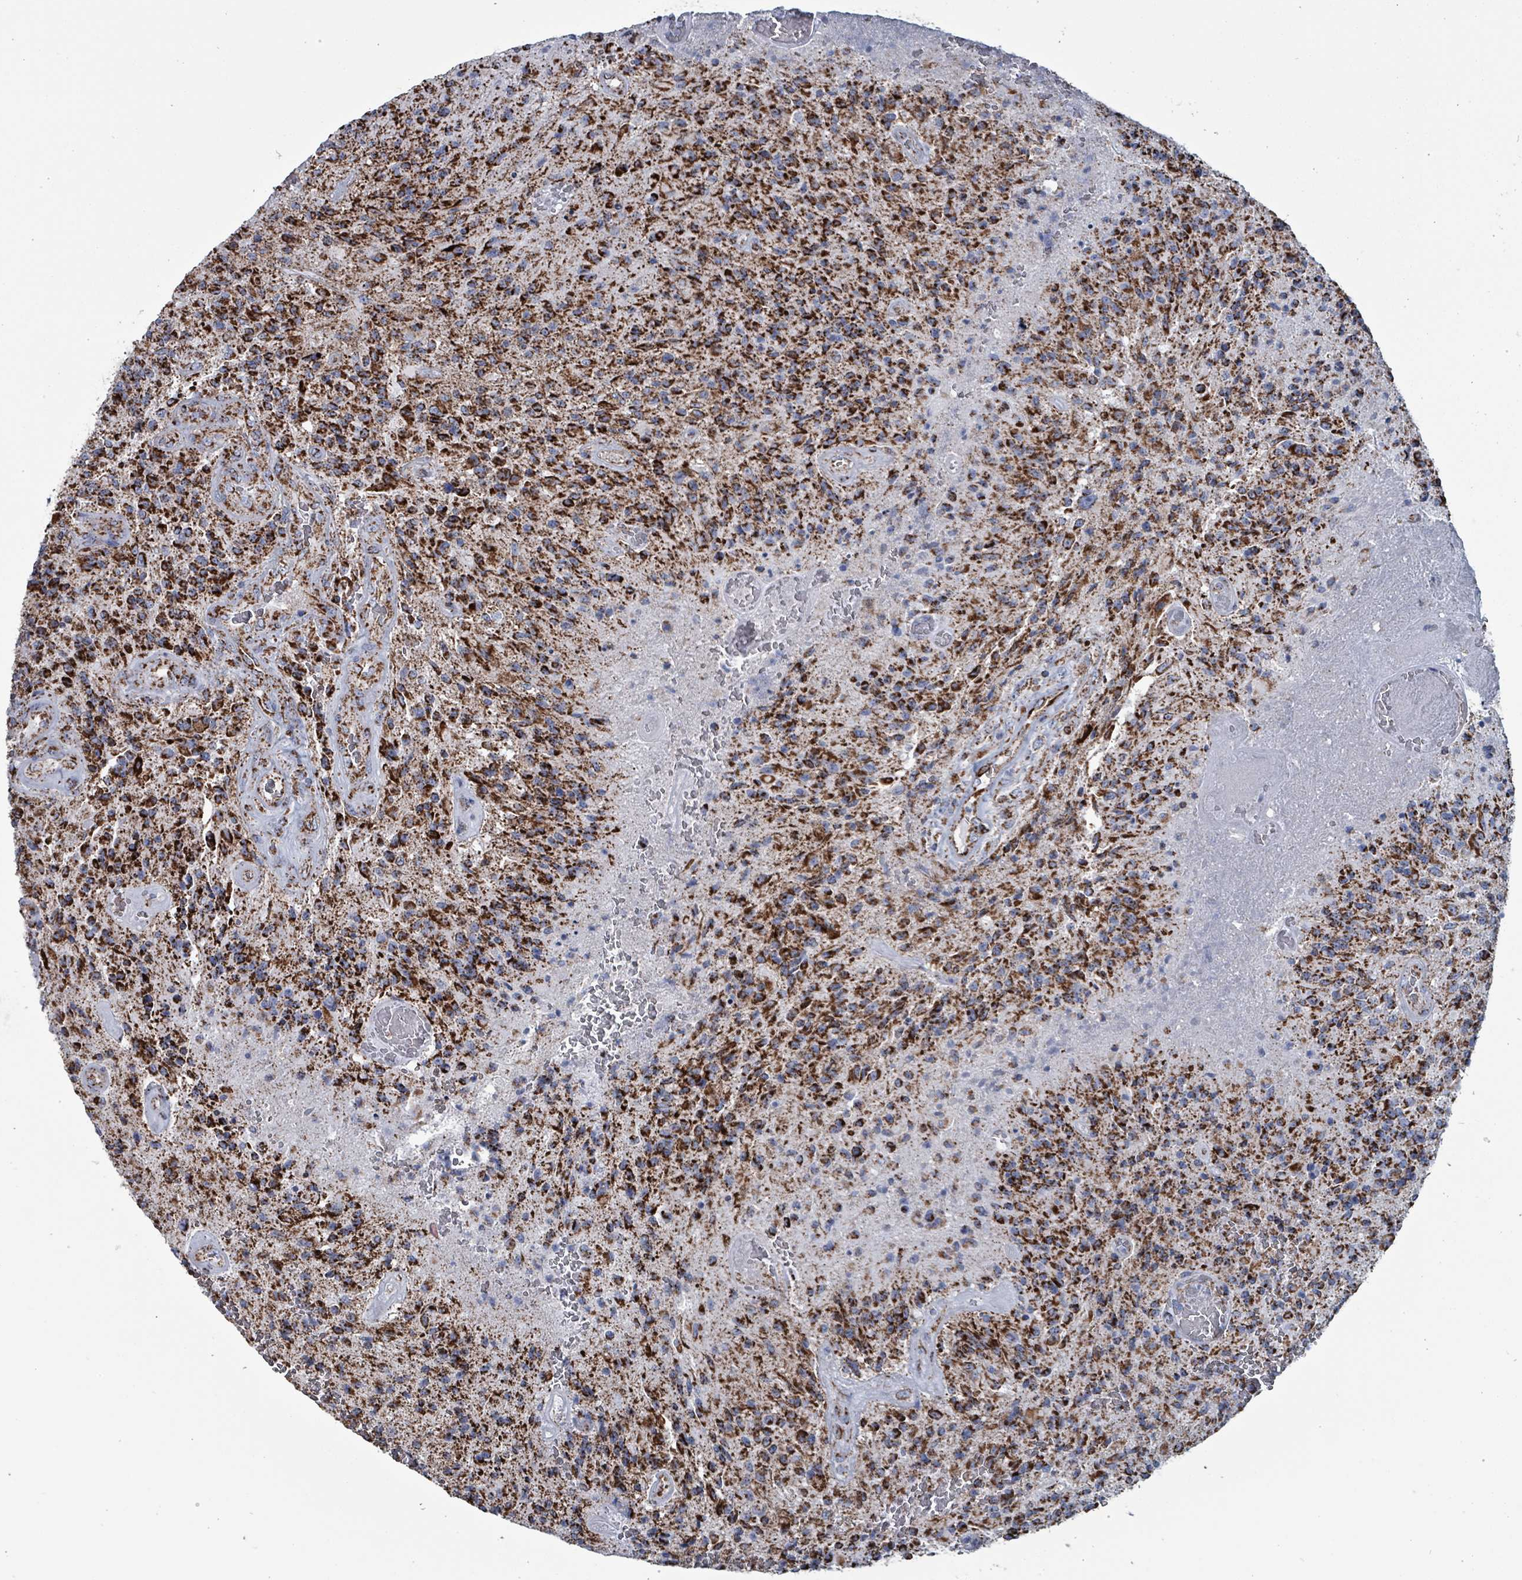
{"staining": {"intensity": "strong", "quantity": ">75%", "location": "cytoplasmic/membranous"}, "tissue": "glioma", "cell_type": "Tumor cells", "image_type": "cancer", "snomed": [{"axis": "morphology", "description": "Normal tissue, NOS"}, {"axis": "morphology", "description": "Glioma, malignant, High grade"}, {"axis": "topography", "description": "Cerebral cortex"}], "caption": "Brown immunohistochemical staining in malignant glioma (high-grade) displays strong cytoplasmic/membranous staining in approximately >75% of tumor cells. (Brightfield microscopy of DAB IHC at high magnification).", "gene": "IDH3B", "patient": {"sex": "male", "age": 56}}